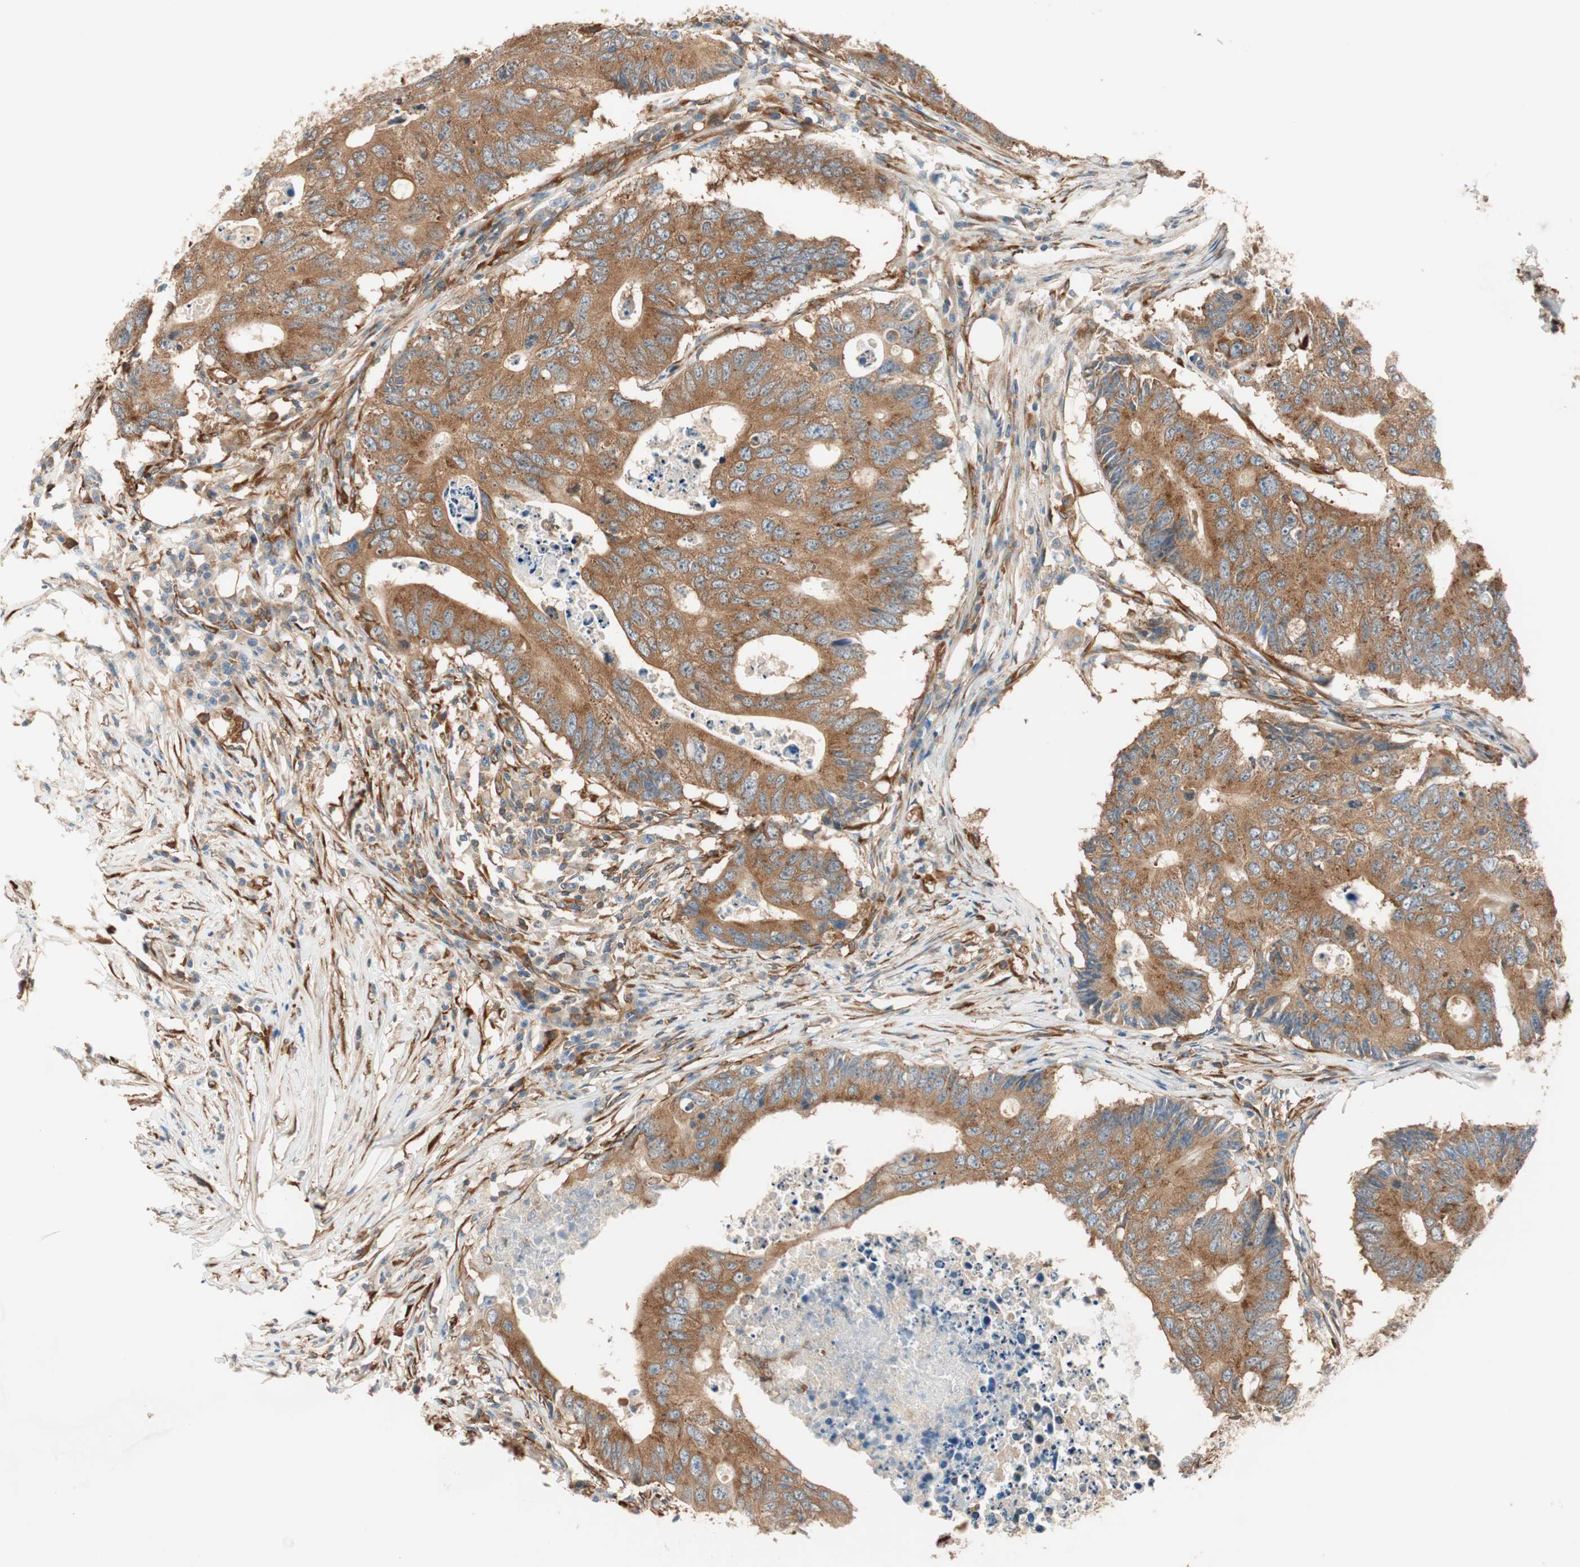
{"staining": {"intensity": "moderate", "quantity": ">75%", "location": "cytoplasmic/membranous"}, "tissue": "colorectal cancer", "cell_type": "Tumor cells", "image_type": "cancer", "snomed": [{"axis": "morphology", "description": "Adenocarcinoma, NOS"}, {"axis": "topography", "description": "Colon"}], "caption": "A micrograph of human colorectal cancer (adenocarcinoma) stained for a protein shows moderate cytoplasmic/membranous brown staining in tumor cells. The staining was performed using DAB (3,3'-diaminobenzidine), with brown indicating positive protein expression. Nuclei are stained blue with hematoxylin.", "gene": "WASL", "patient": {"sex": "male", "age": 71}}